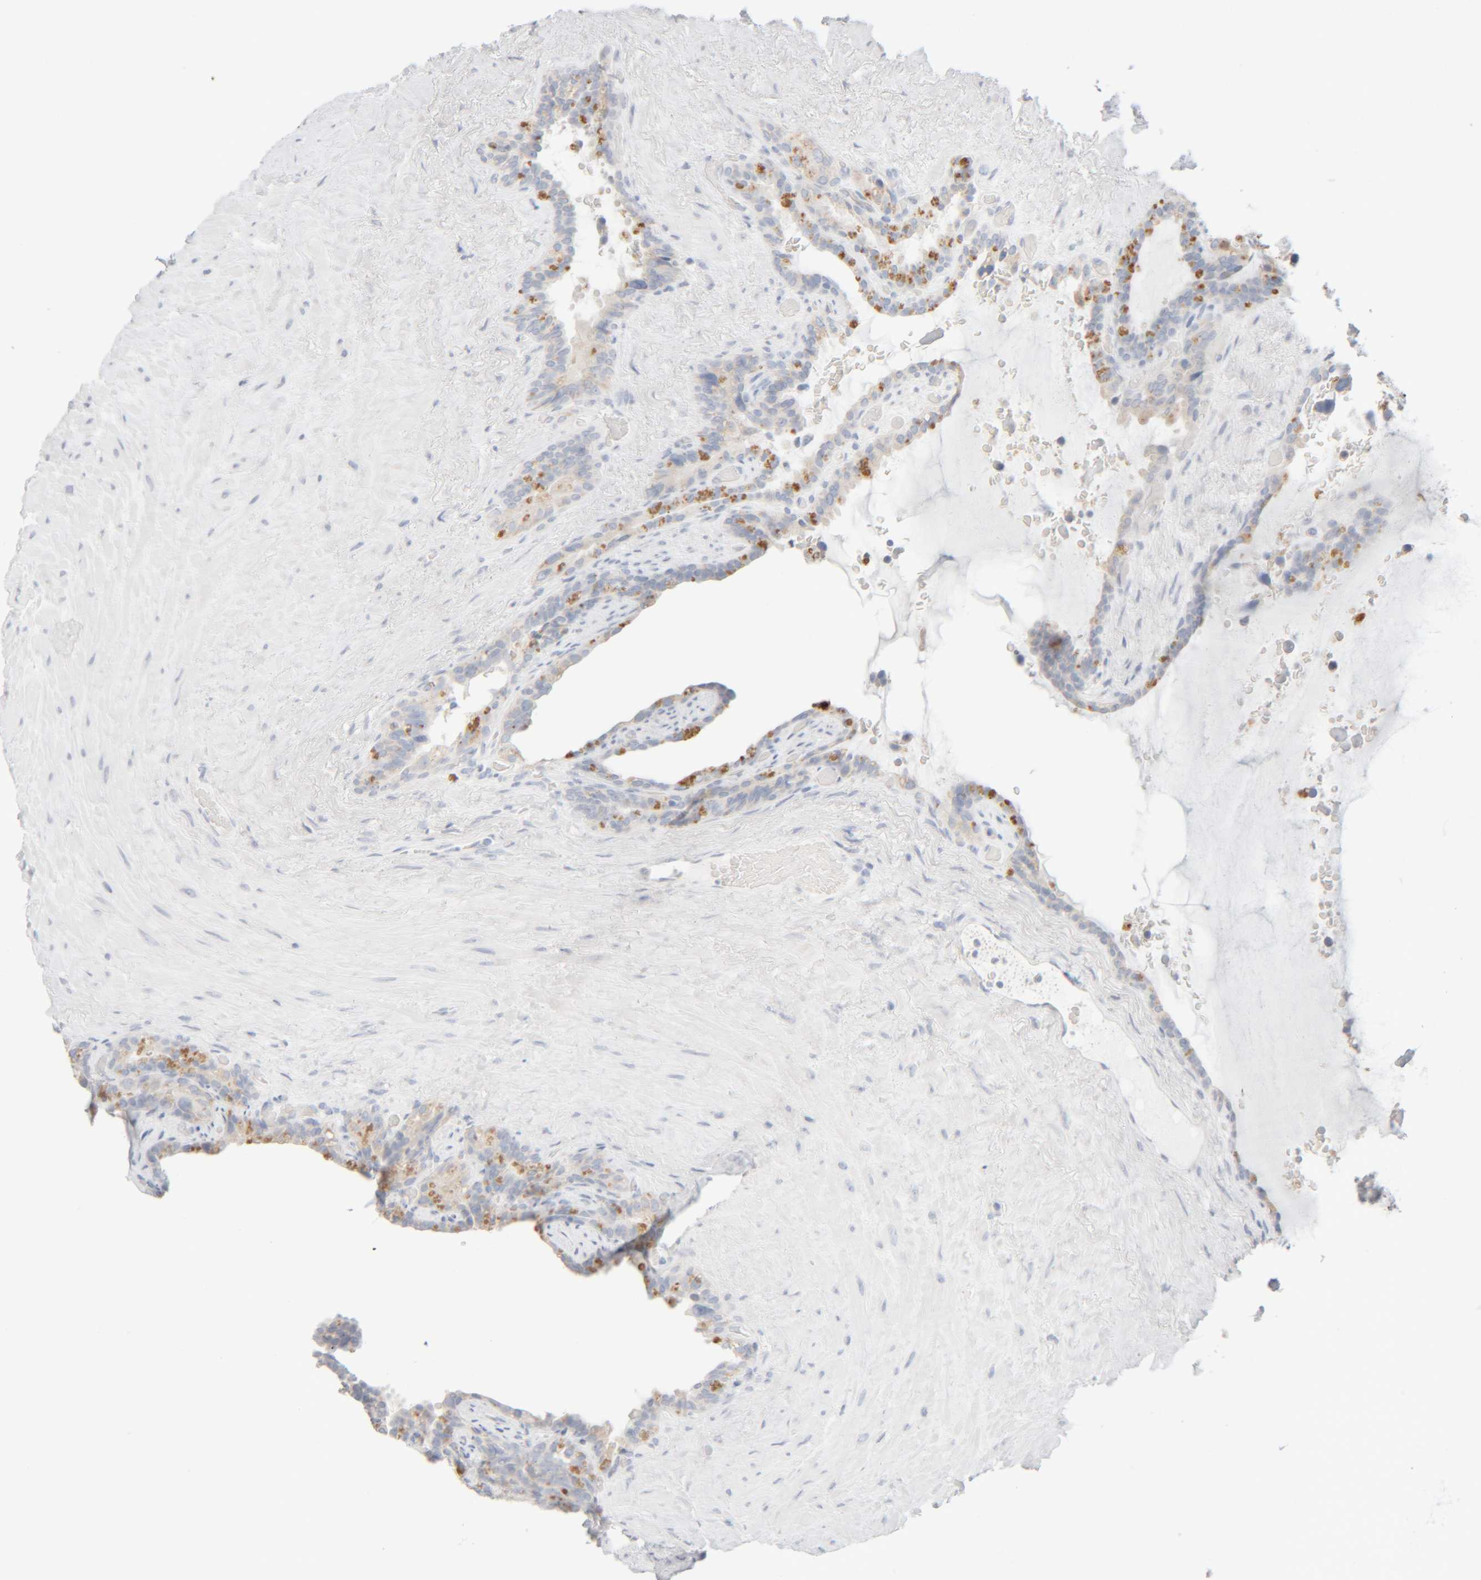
{"staining": {"intensity": "moderate", "quantity": "<25%", "location": "cytoplasmic/membranous"}, "tissue": "seminal vesicle", "cell_type": "Glandular cells", "image_type": "normal", "snomed": [{"axis": "morphology", "description": "Normal tissue, NOS"}, {"axis": "topography", "description": "Seminal veicle"}], "caption": "A brown stain labels moderate cytoplasmic/membranous staining of a protein in glandular cells of unremarkable human seminal vesicle.", "gene": "RIDA", "patient": {"sex": "male", "age": 80}}